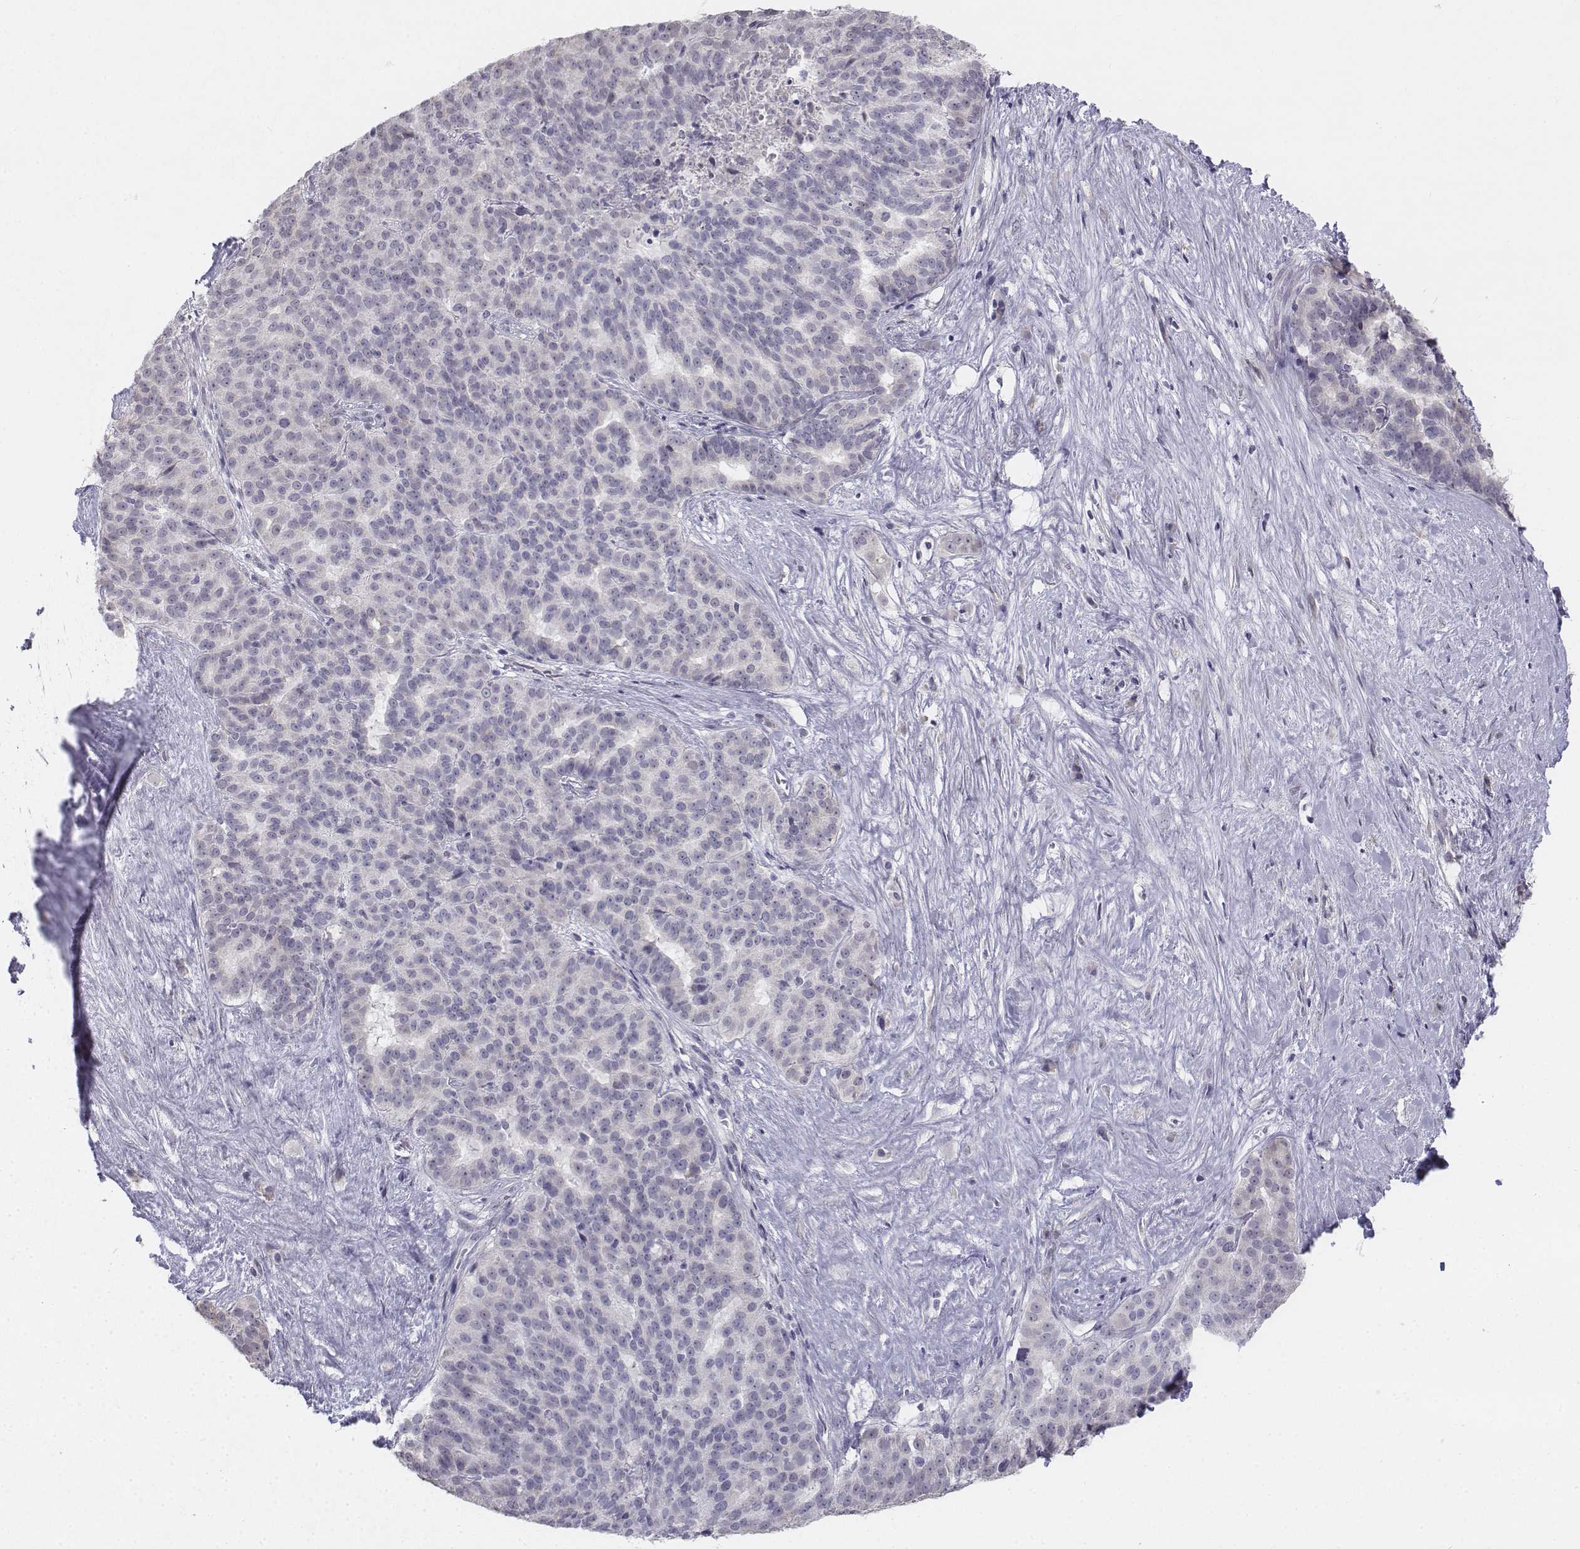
{"staining": {"intensity": "negative", "quantity": "none", "location": "none"}, "tissue": "liver cancer", "cell_type": "Tumor cells", "image_type": "cancer", "snomed": [{"axis": "morphology", "description": "Cholangiocarcinoma"}, {"axis": "topography", "description": "Liver"}], "caption": "Tumor cells show no significant protein staining in liver cancer (cholangiocarcinoma).", "gene": "PENK", "patient": {"sex": "female", "age": 47}}